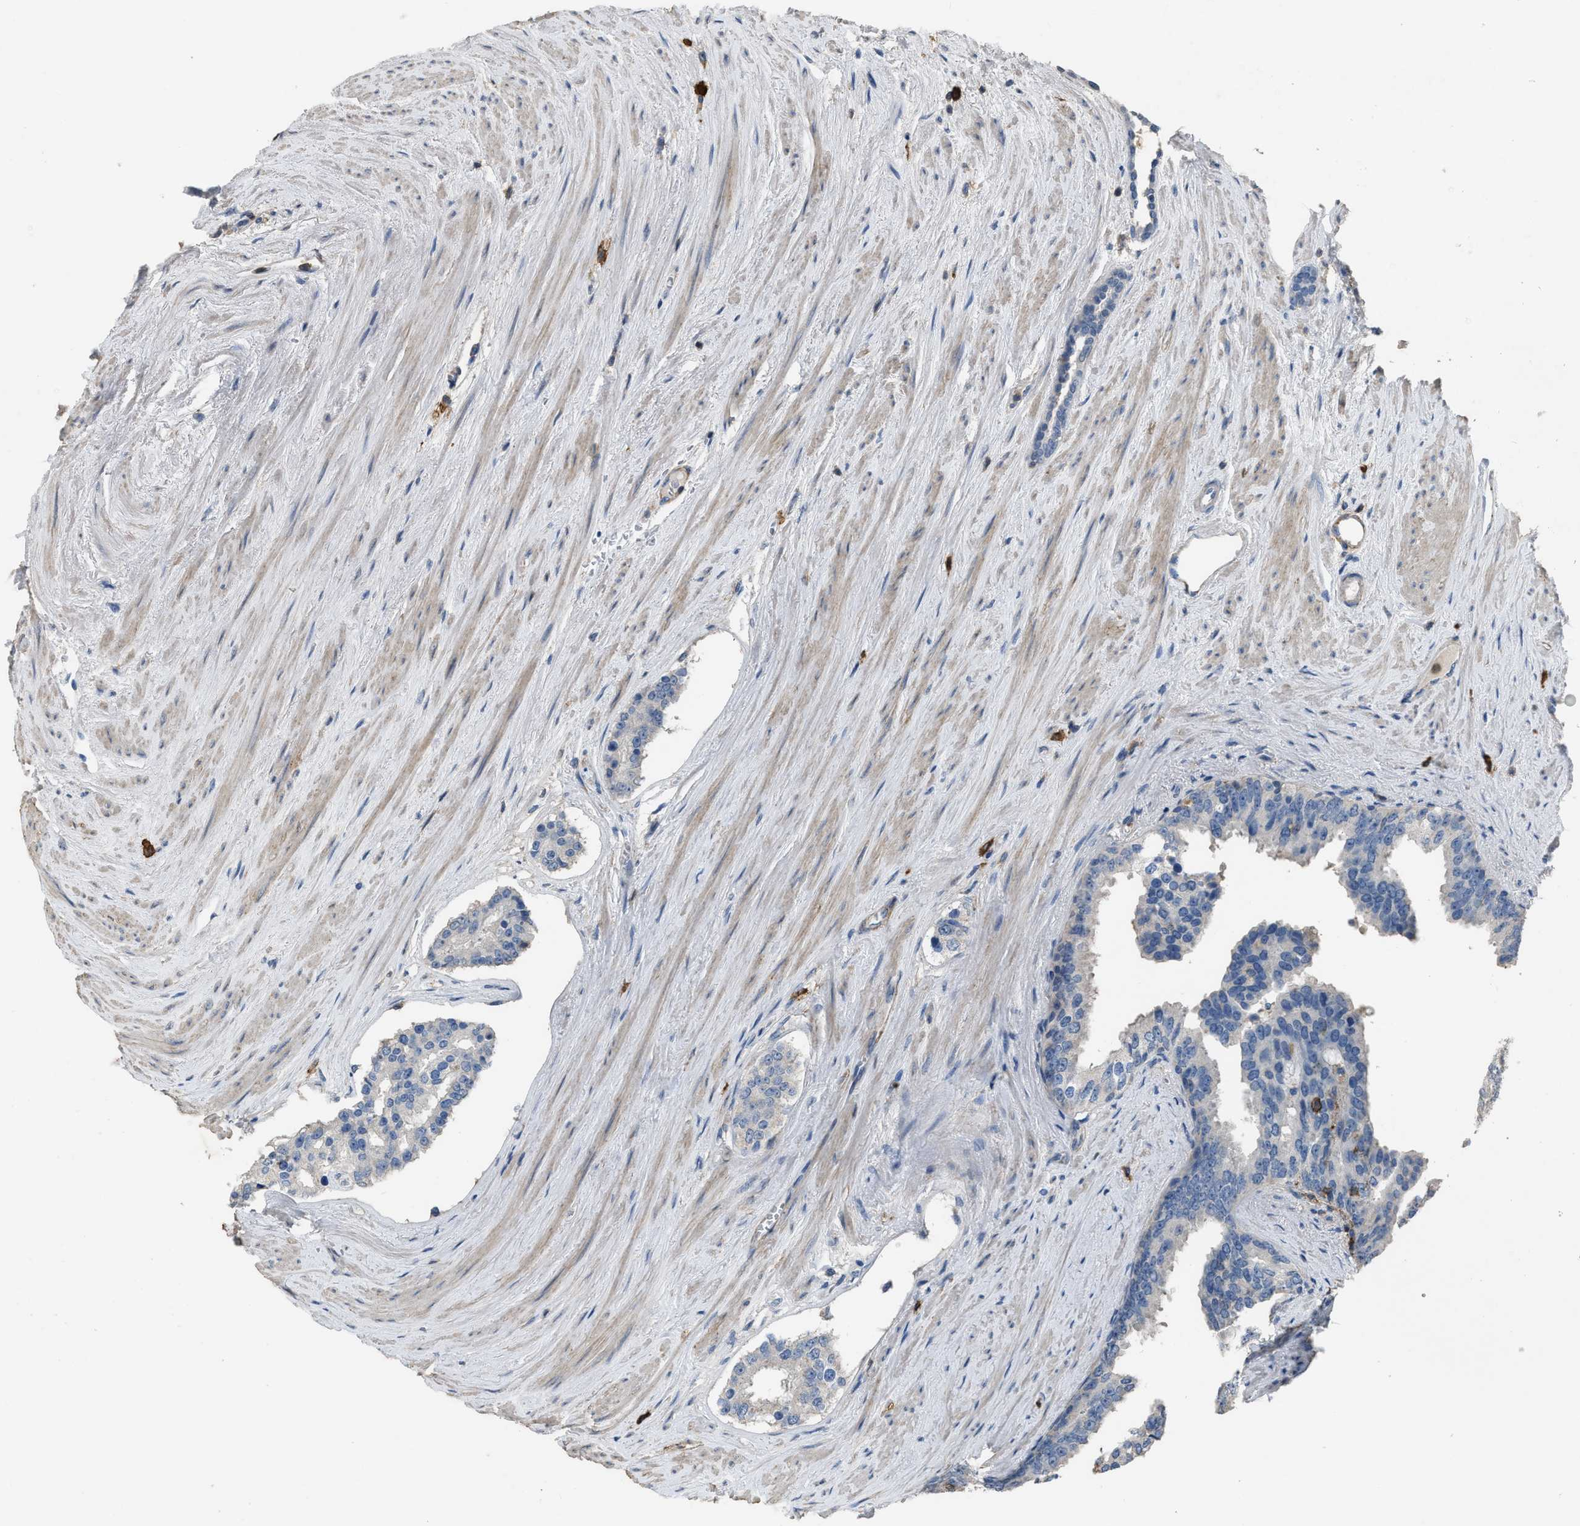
{"staining": {"intensity": "negative", "quantity": "none", "location": "none"}, "tissue": "prostate cancer", "cell_type": "Tumor cells", "image_type": "cancer", "snomed": [{"axis": "morphology", "description": "Adenocarcinoma, High grade"}, {"axis": "topography", "description": "Prostate"}], "caption": "High magnification brightfield microscopy of prostate cancer stained with DAB (3,3'-diaminobenzidine) (brown) and counterstained with hematoxylin (blue): tumor cells show no significant positivity.", "gene": "OR51E1", "patient": {"sex": "male", "age": 71}}